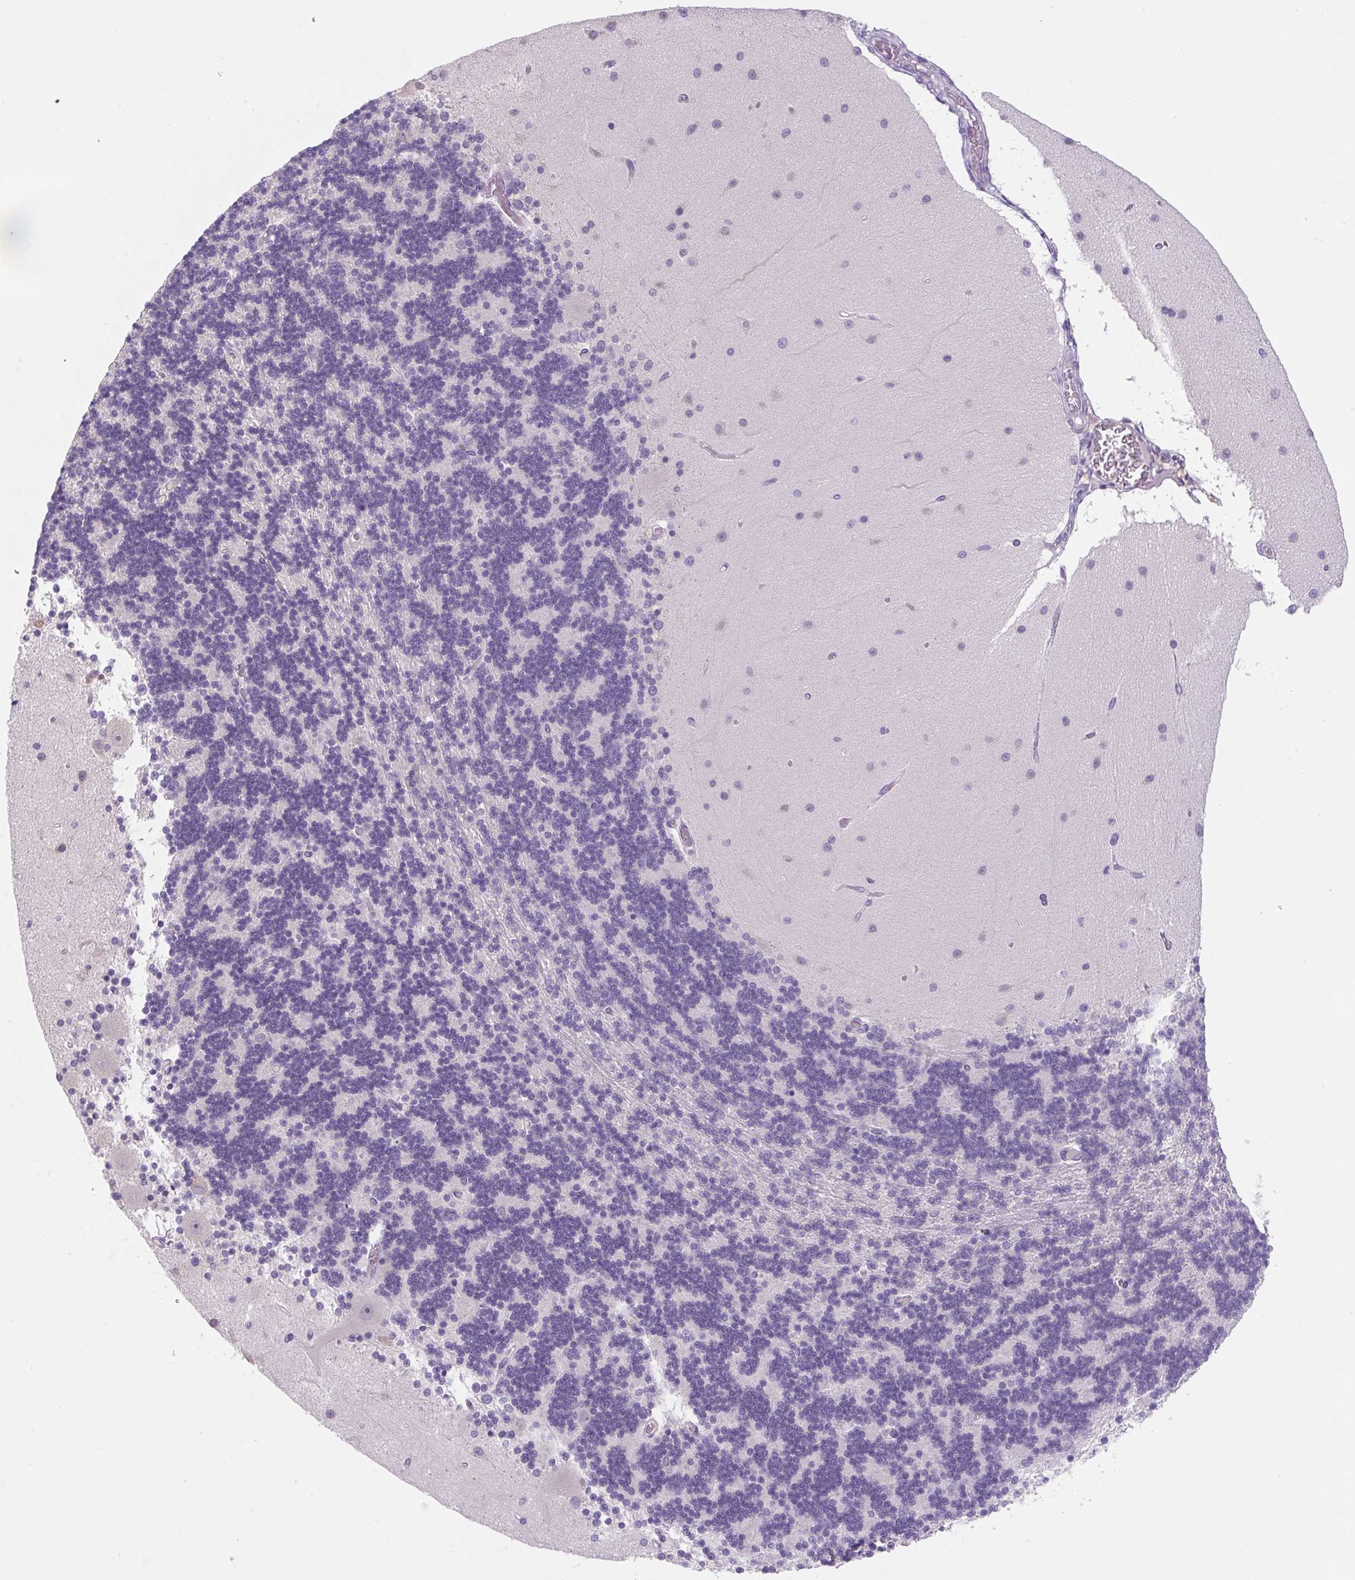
{"staining": {"intensity": "negative", "quantity": "none", "location": "none"}, "tissue": "cerebellum", "cell_type": "Cells in granular layer", "image_type": "normal", "snomed": [{"axis": "morphology", "description": "Normal tissue, NOS"}, {"axis": "topography", "description": "Cerebellum"}], "caption": "The photomicrograph exhibits no significant staining in cells in granular layer of cerebellum.", "gene": "FZD5", "patient": {"sex": "female", "age": 54}}